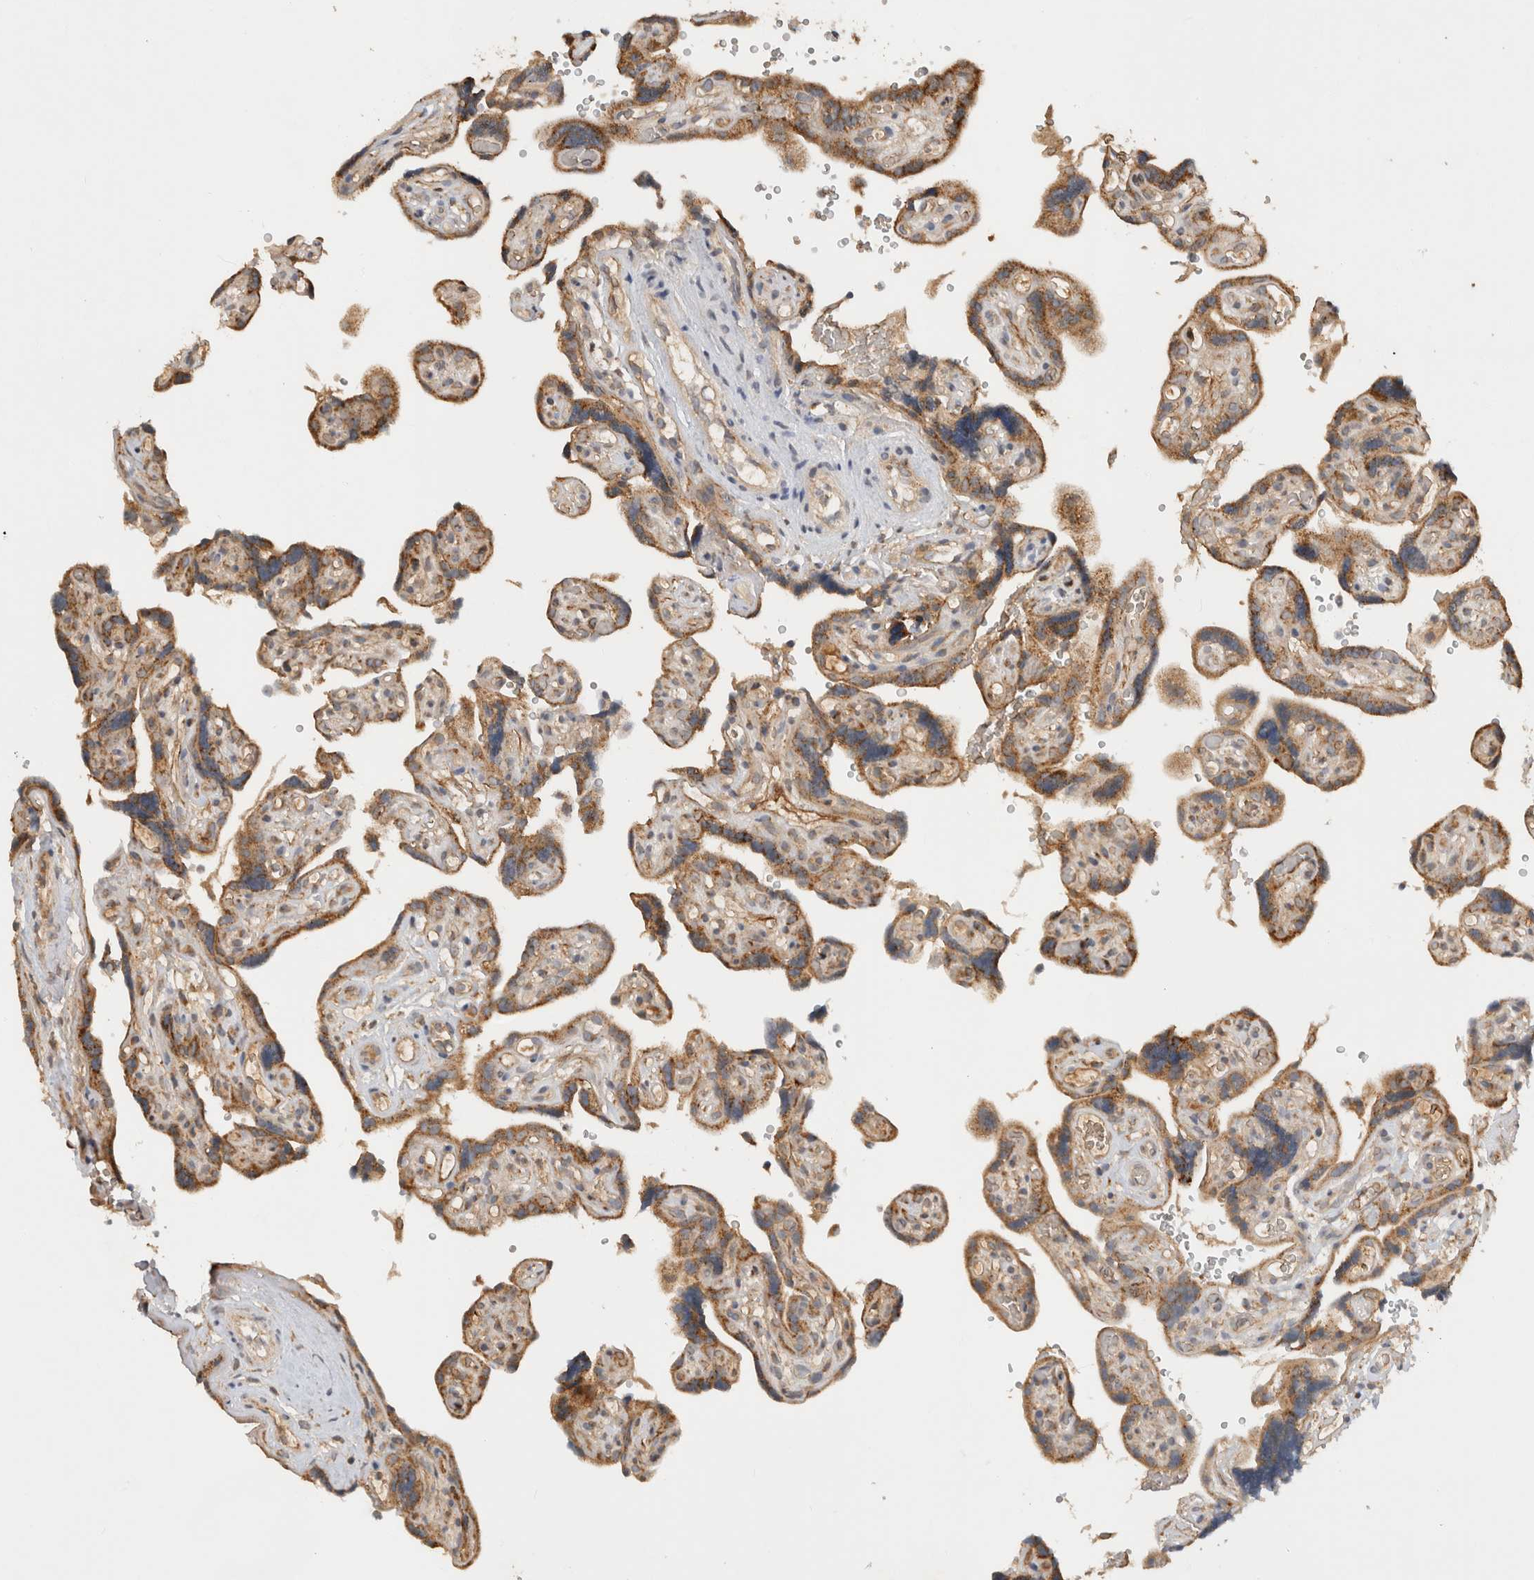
{"staining": {"intensity": "moderate", "quantity": ">75%", "location": "cytoplasmic/membranous"}, "tissue": "placenta", "cell_type": "Decidual cells", "image_type": "normal", "snomed": [{"axis": "morphology", "description": "Normal tissue, NOS"}, {"axis": "topography", "description": "Placenta"}], "caption": "Normal placenta reveals moderate cytoplasmic/membranous positivity in approximately >75% of decidual cells (Brightfield microscopy of DAB IHC at high magnification)..", "gene": "AMPD1", "patient": {"sex": "female", "age": 30}}